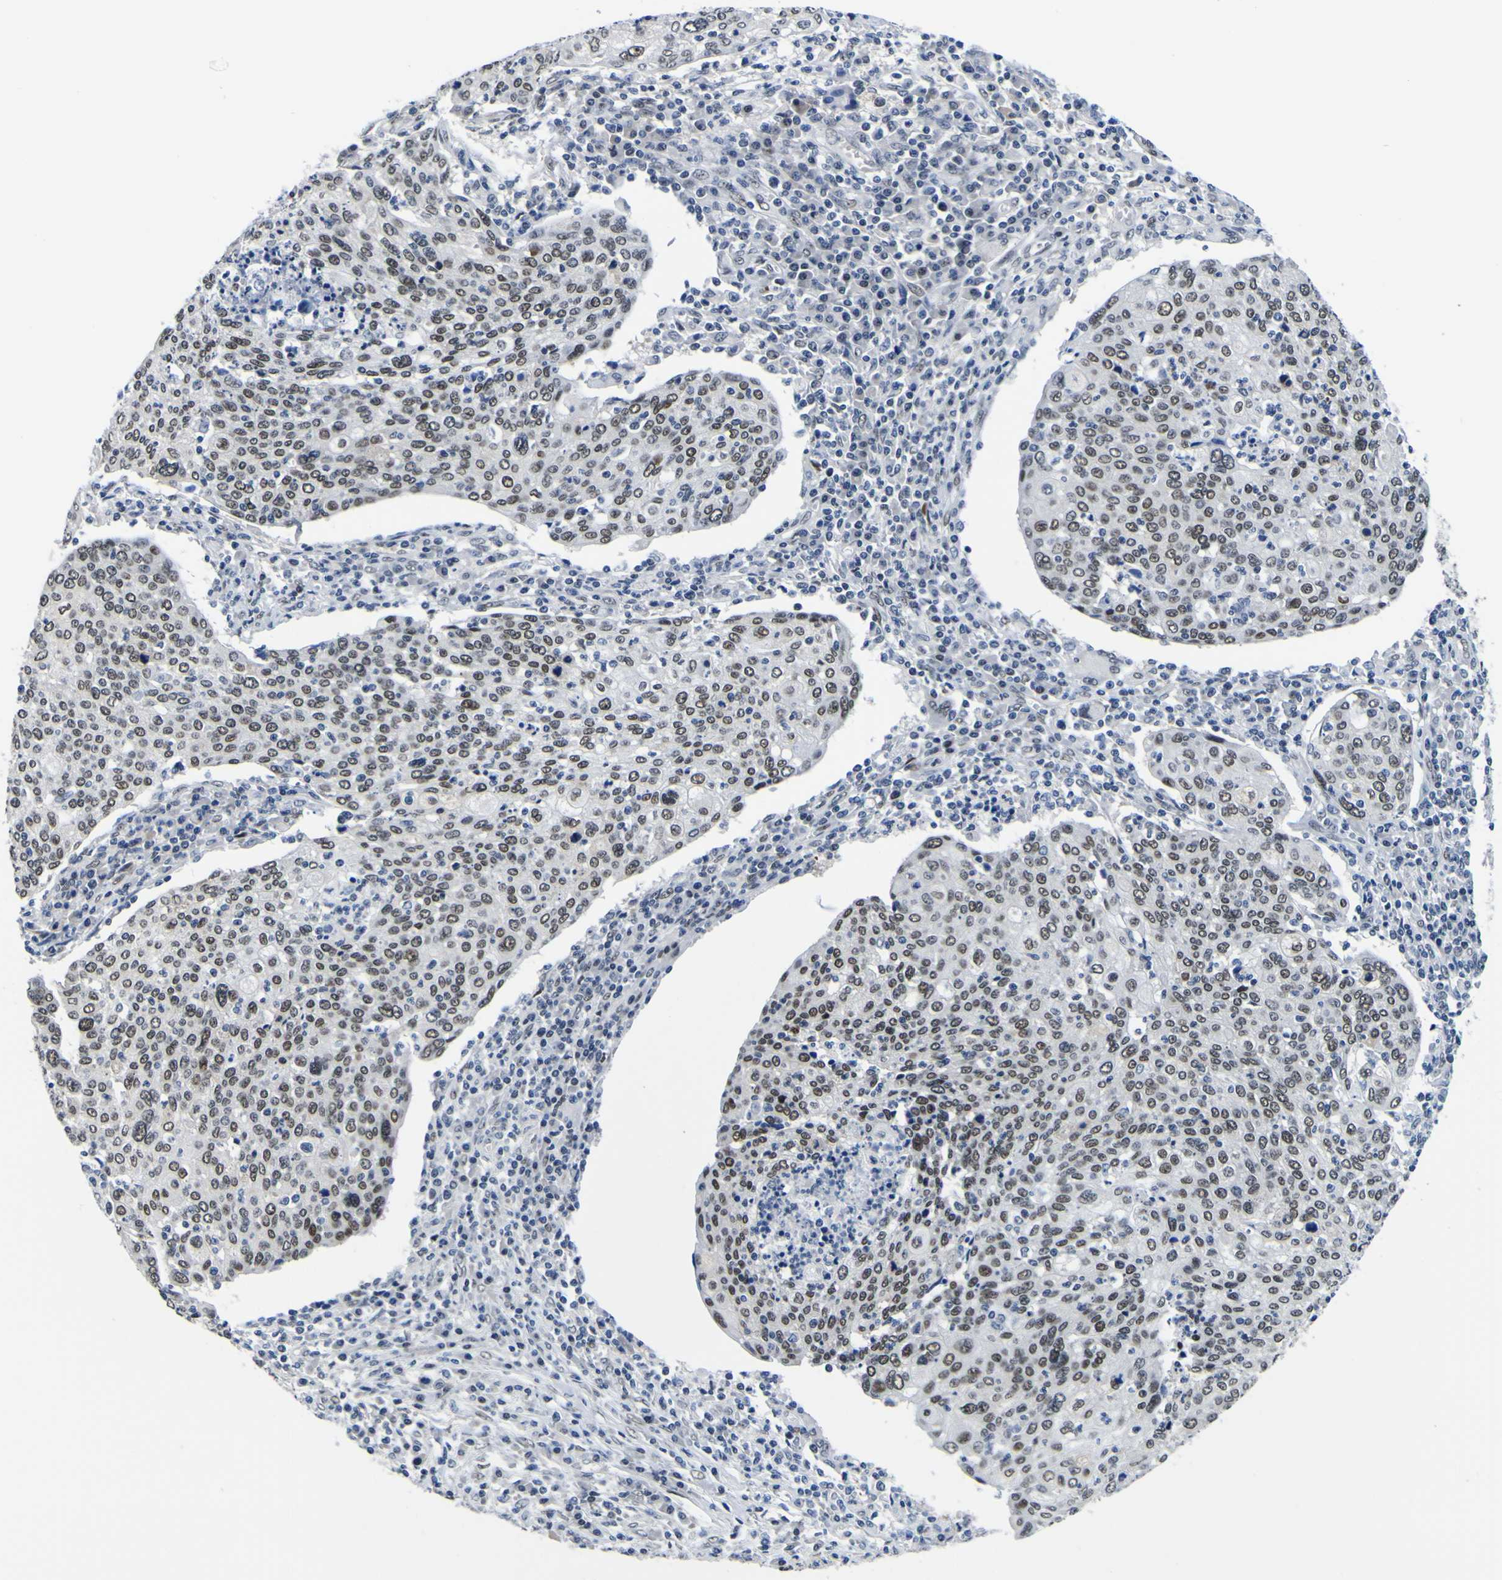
{"staining": {"intensity": "moderate", "quantity": ">75%", "location": "nuclear"}, "tissue": "cervical cancer", "cell_type": "Tumor cells", "image_type": "cancer", "snomed": [{"axis": "morphology", "description": "Squamous cell carcinoma, NOS"}, {"axis": "topography", "description": "Cervix"}], "caption": "Squamous cell carcinoma (cervical) stained for a protein (brown) displays moderate nuclear positive expression in approximately >75% of tumor cells.", "gene": "CUL4B", "patient": {"sex": "female", "age": 40}}